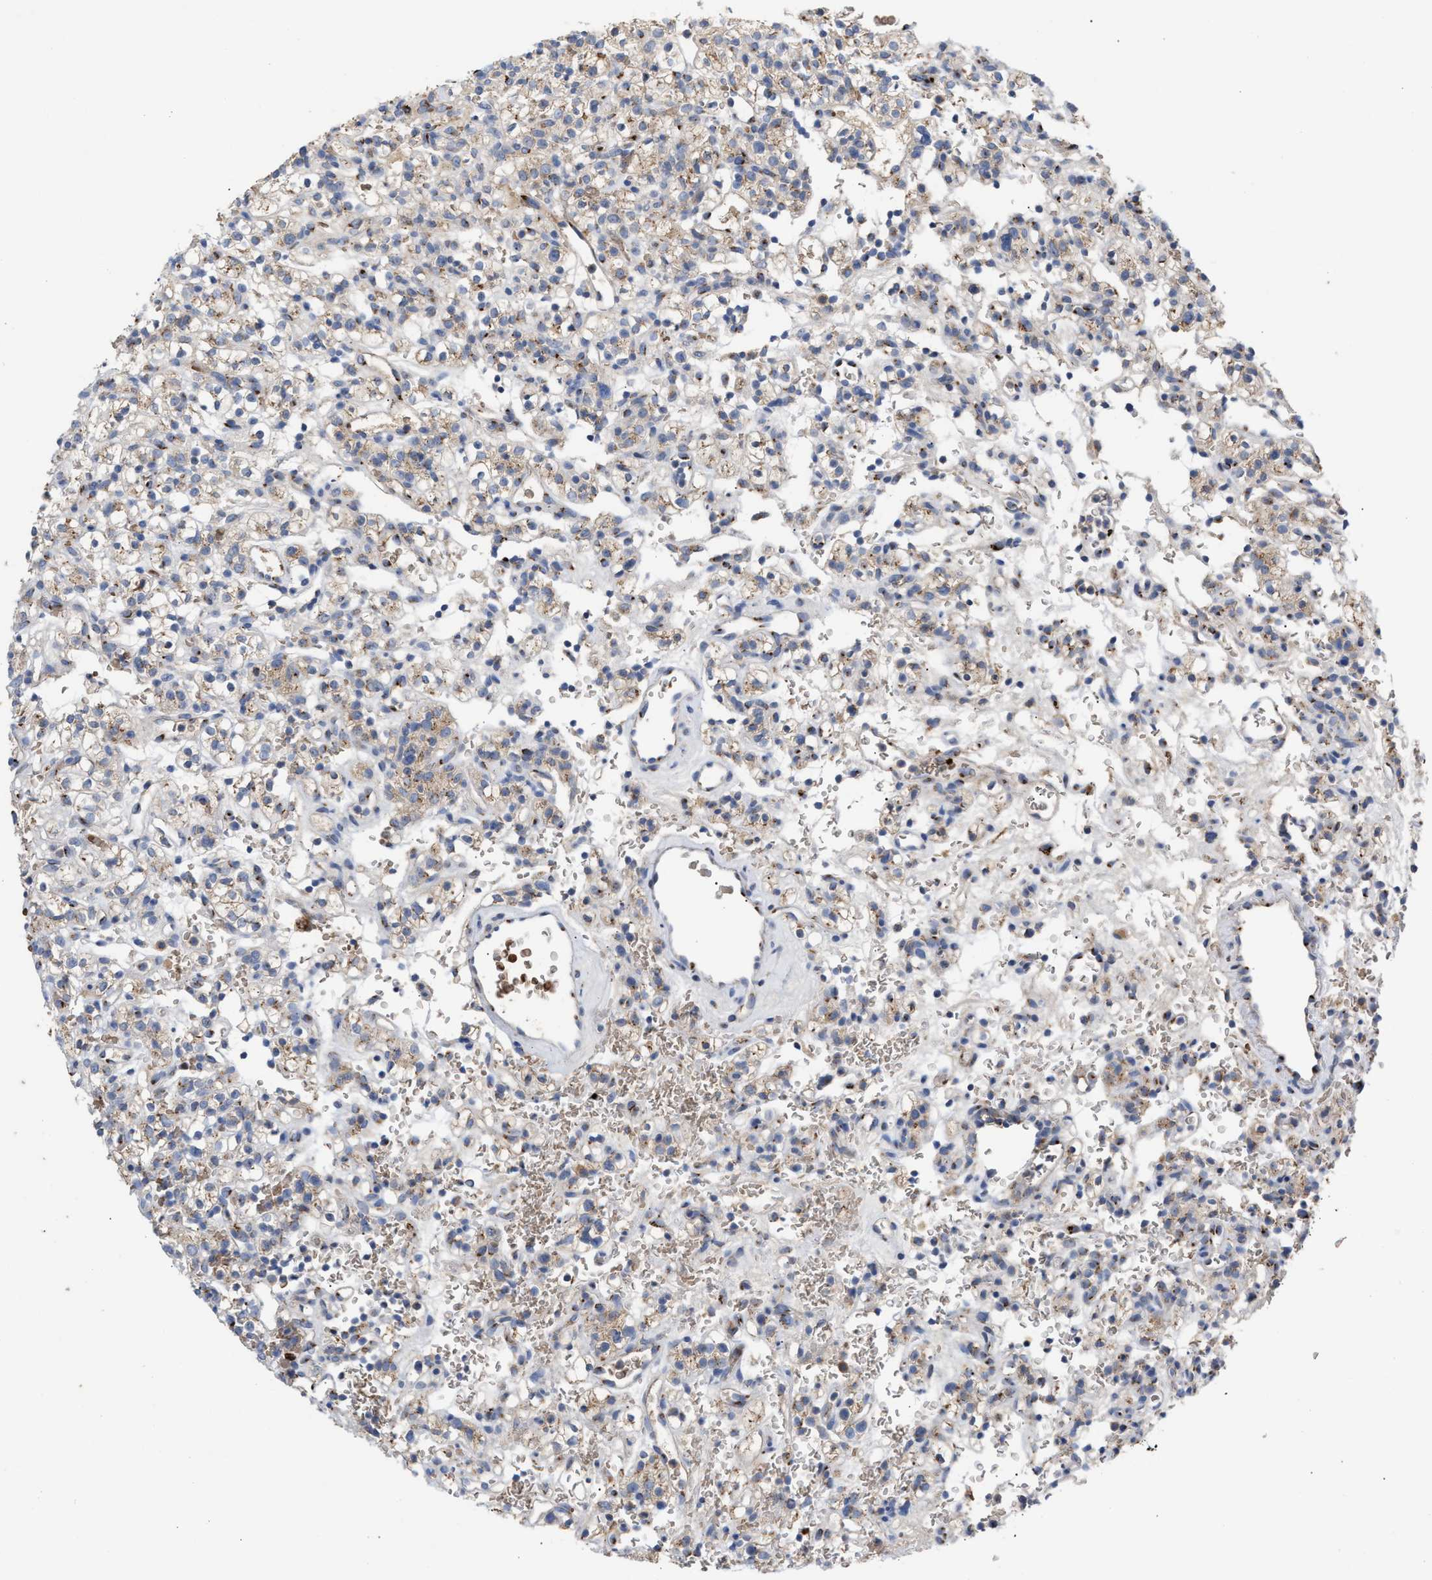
{"staining": {"intensity": "weak", "quantity": "25%-75%", "location": "cytoplasmic/membranous"}, "tissue": "renal cancer", "cell_type": "Tumor cells", "image_type": "cancer", "snomed": [{"axis": "morphology", "description": "Normal tissue, NOS"}, {"axis": "morphology", "description": "Adenocarcinoma, NOS"}, {"axis": "topography", "description": "Kidney"}], "caption": "Immunohistochemistry of renal adenocarcinoma shows low levels of weak cytoplasmic/membranous staining in about 25%-75% of tumor cells.", "gene": "CCL2", "patient": {"sex": "female", "age": 72}}